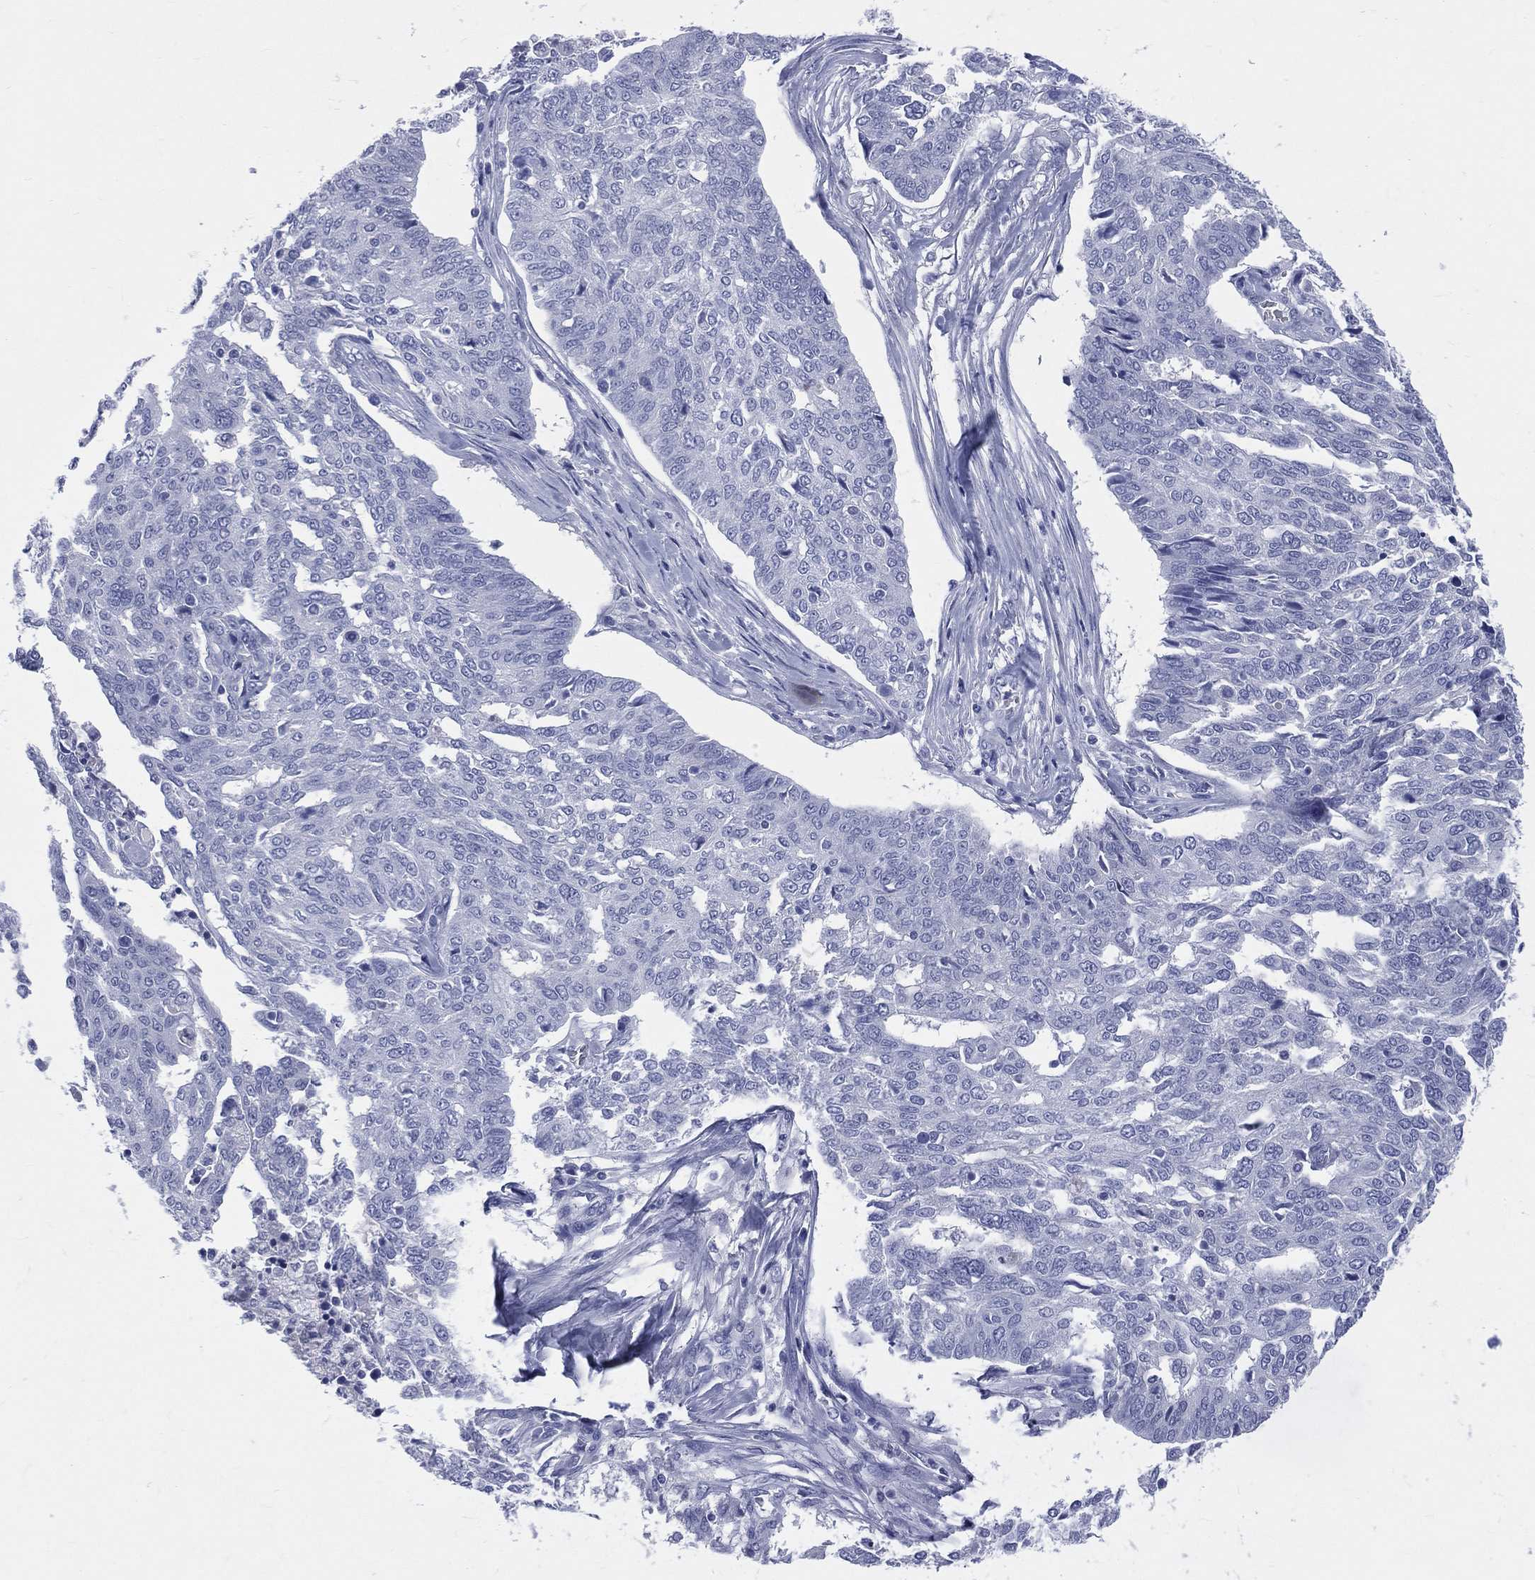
{"staining": {"intensity": "negative", "quantity": "none", "location": "none"}, "tissue": "ovarian cancer", "cell_type": "Tumor cells", "image_type": "cancer", "snomed": [{"axis": "morphology", "description": "Cystadenocarcinoma, serous, NOS"}, {"axis": "topography", "description": "Ovary"}], "caption": "IHC micrograph of ovarian cancer stained for a protein (brown), which reveals no expression in tumor cells.", "gene": "CYLC1", "patient": {"sex": "female", "age": 67}}